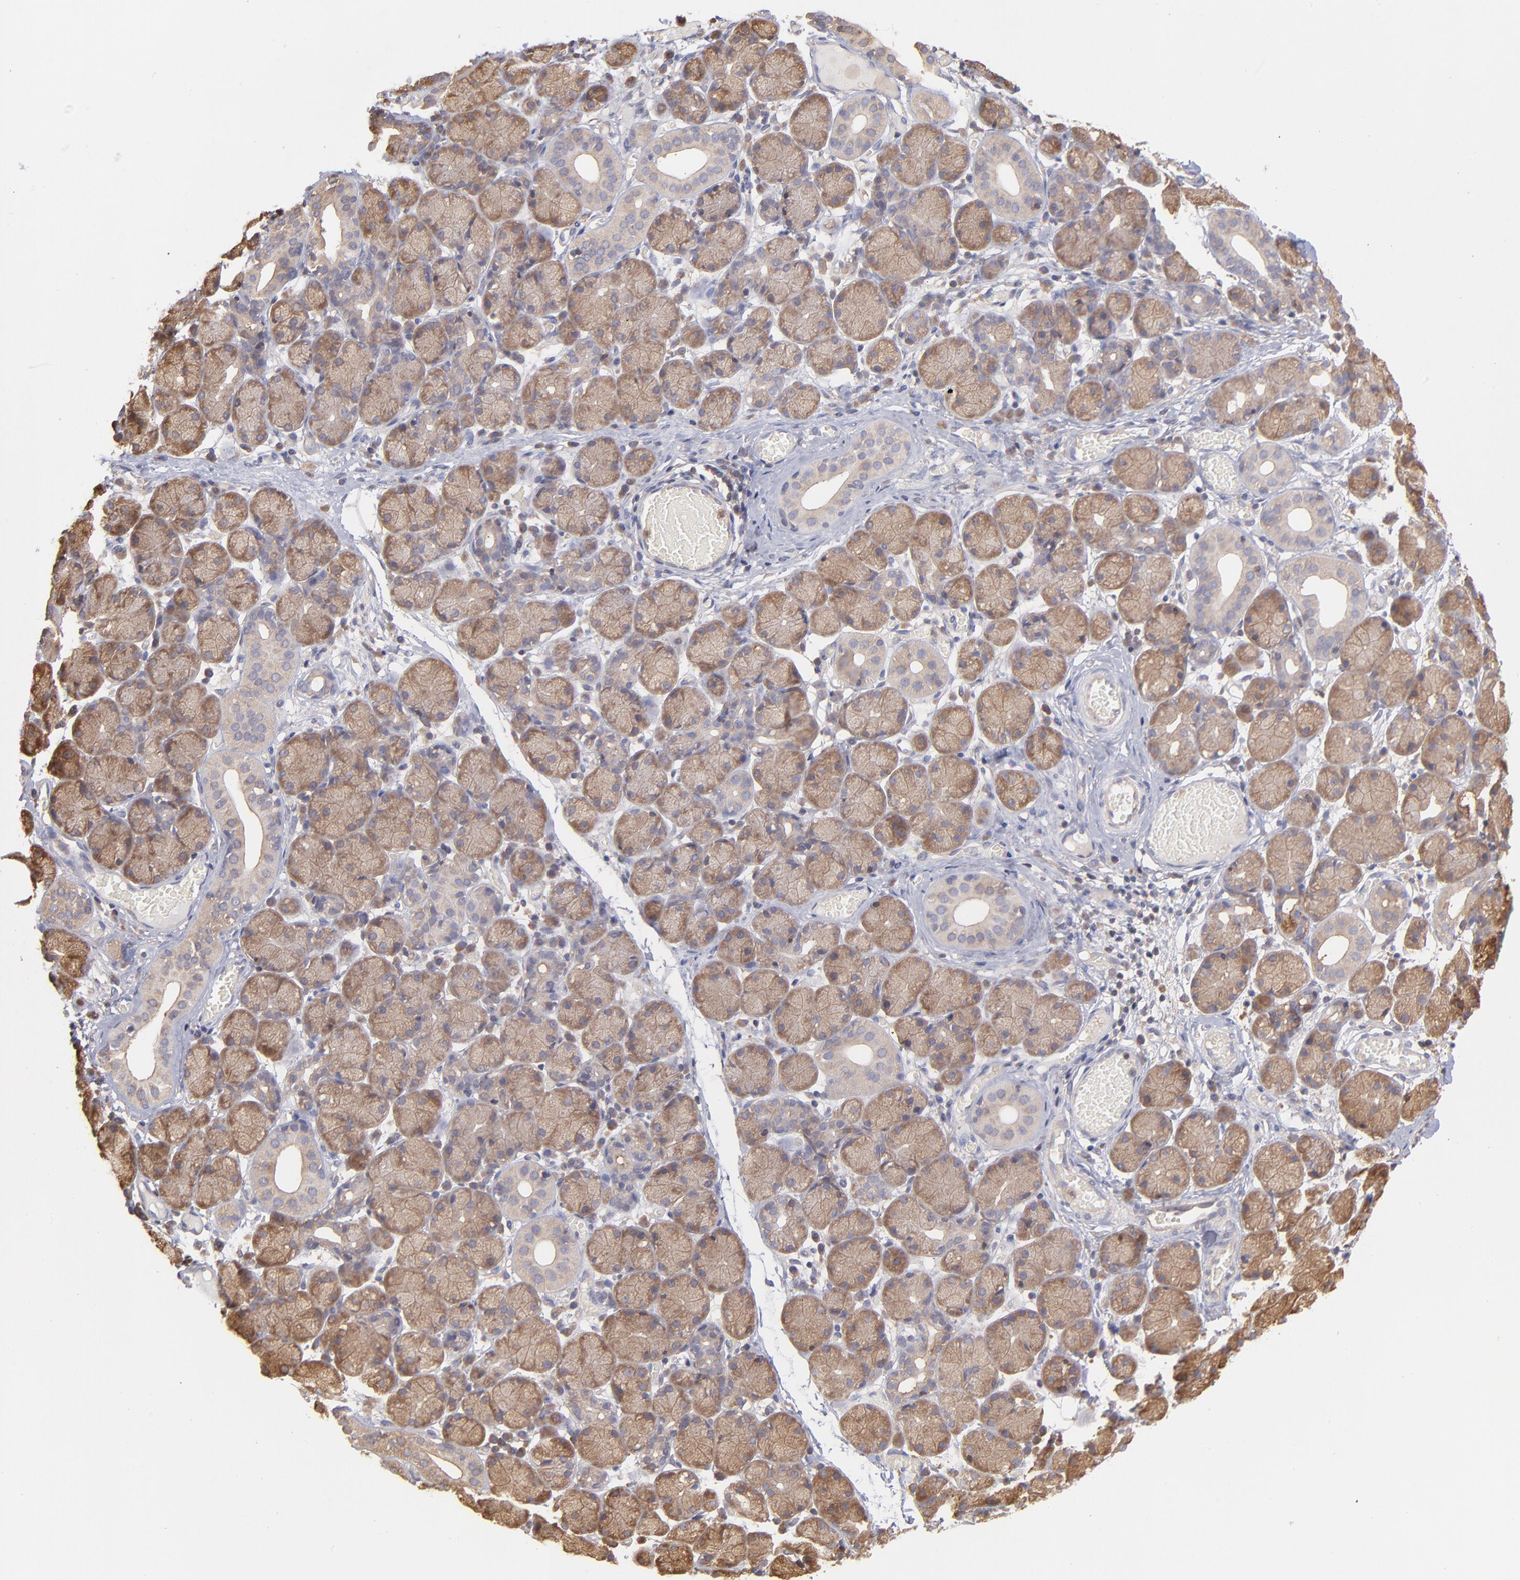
{"staining": {"intensity": "moderate", "quantity": ">75%", "location": "cytoplasmic/membranous"}, "tissue": "salivary gland", "cell_type": "Glandular cells", "image_type": "normal", "snomed": [{"axis": "morphology", "description": "Normal tissue, NOS"}, {"axis": "topography", "description": "Salivary gland"}], "caption": "The image displays staining of benign salivary gland, revealing moderate cytoplasmic/membranous protein staining (brown color) within glandular cells.", "gene": "MAP2K2", "patient": {"sex": "female", "age": 24}}